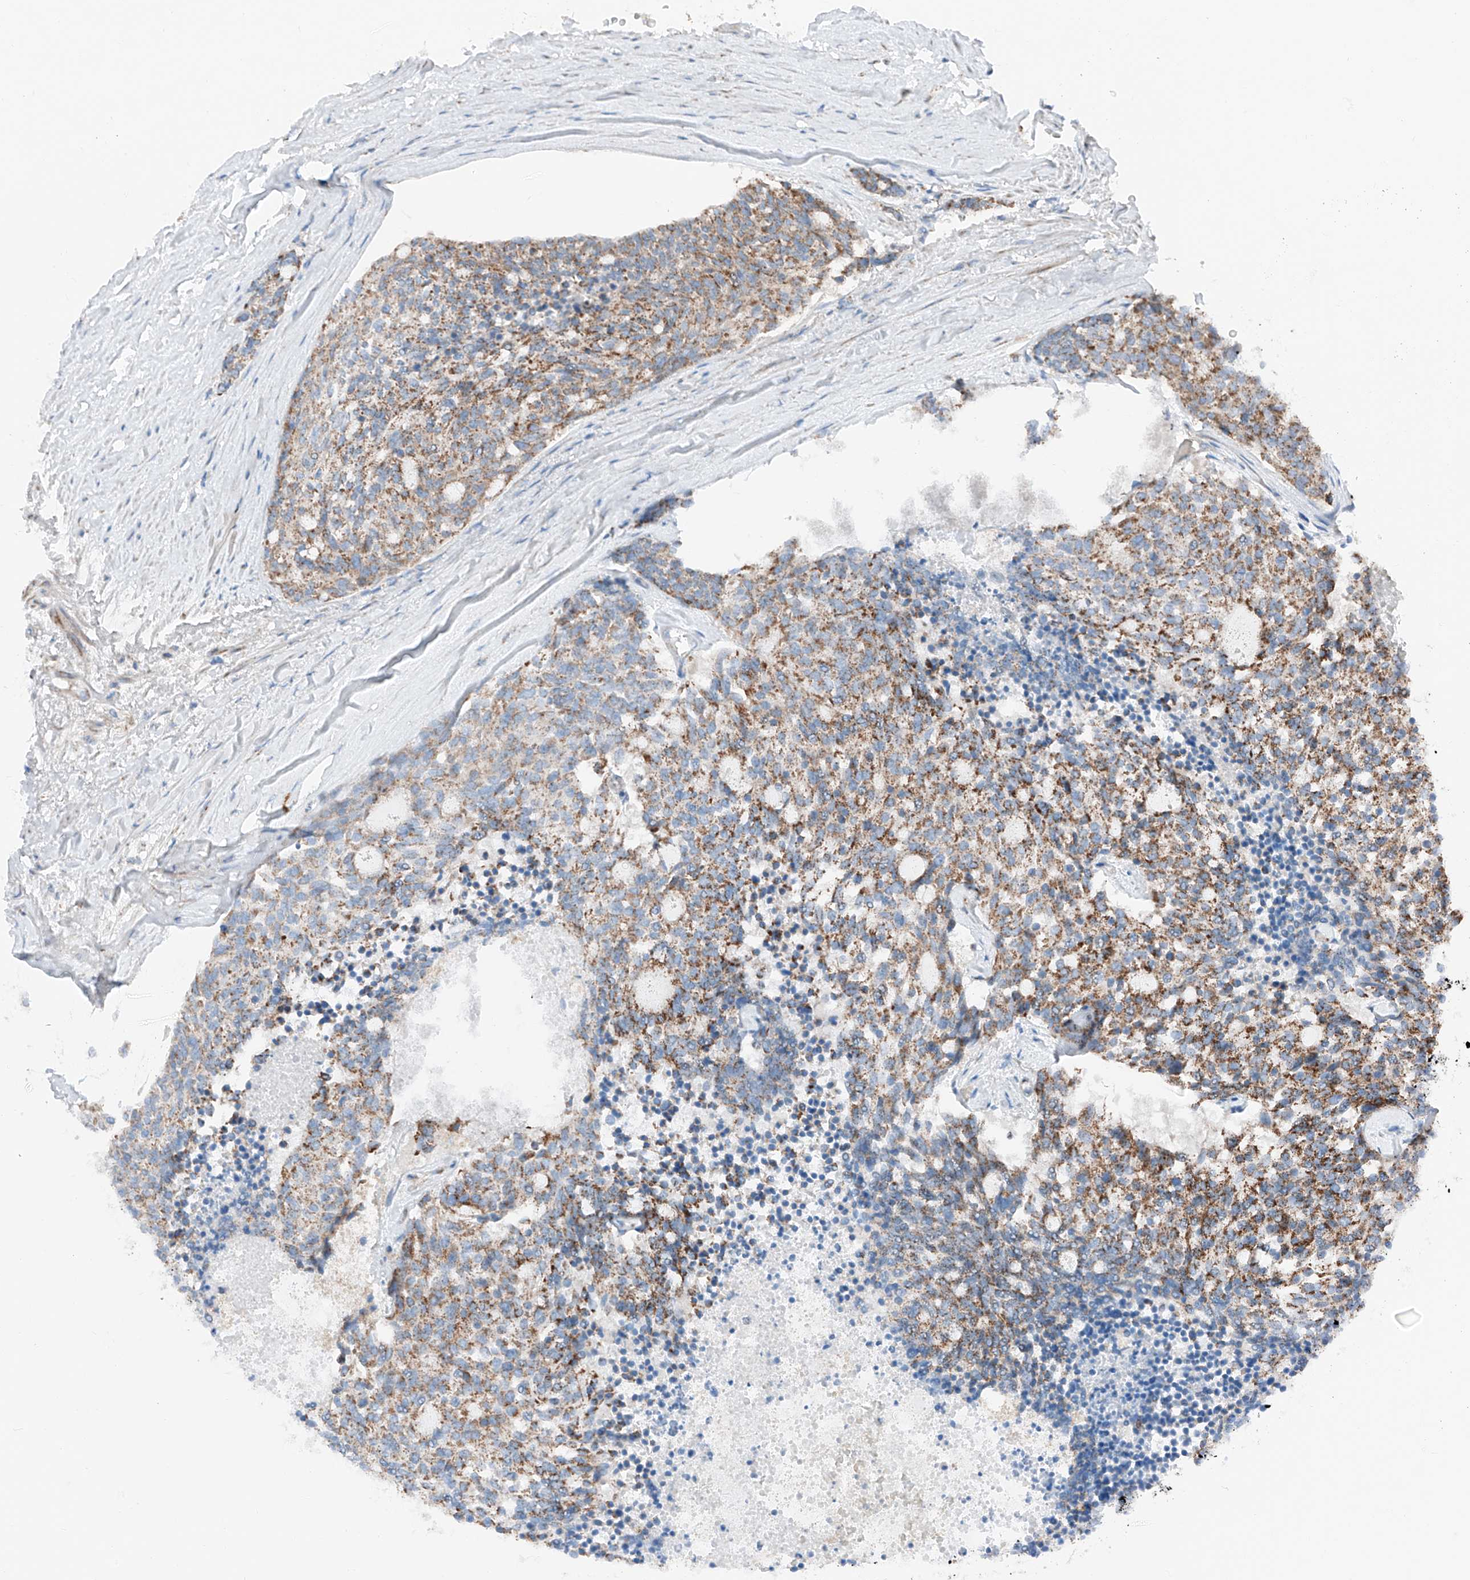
{"staining": {"intensity": "moderate", "quantity": "25%-75%", "location": "cytoplasmic/membranous"}, "tissue": "carcinoid", "cell_type": "Tumor cells", "image_type": "cancer", "snomed": [{"axis": "morphology", "description": "Carcinoid, malignant, NOS"}, {"axis": "topography", "description": "Pancreas"}], "caption": "The histopathology image exhibits a brown stain indicating the presence of a protein in the cytoplasmic/membranous of tumor cells in carcinoid.", "gene": "MRAP", "patient": {"sex": "female", "age": 54}}